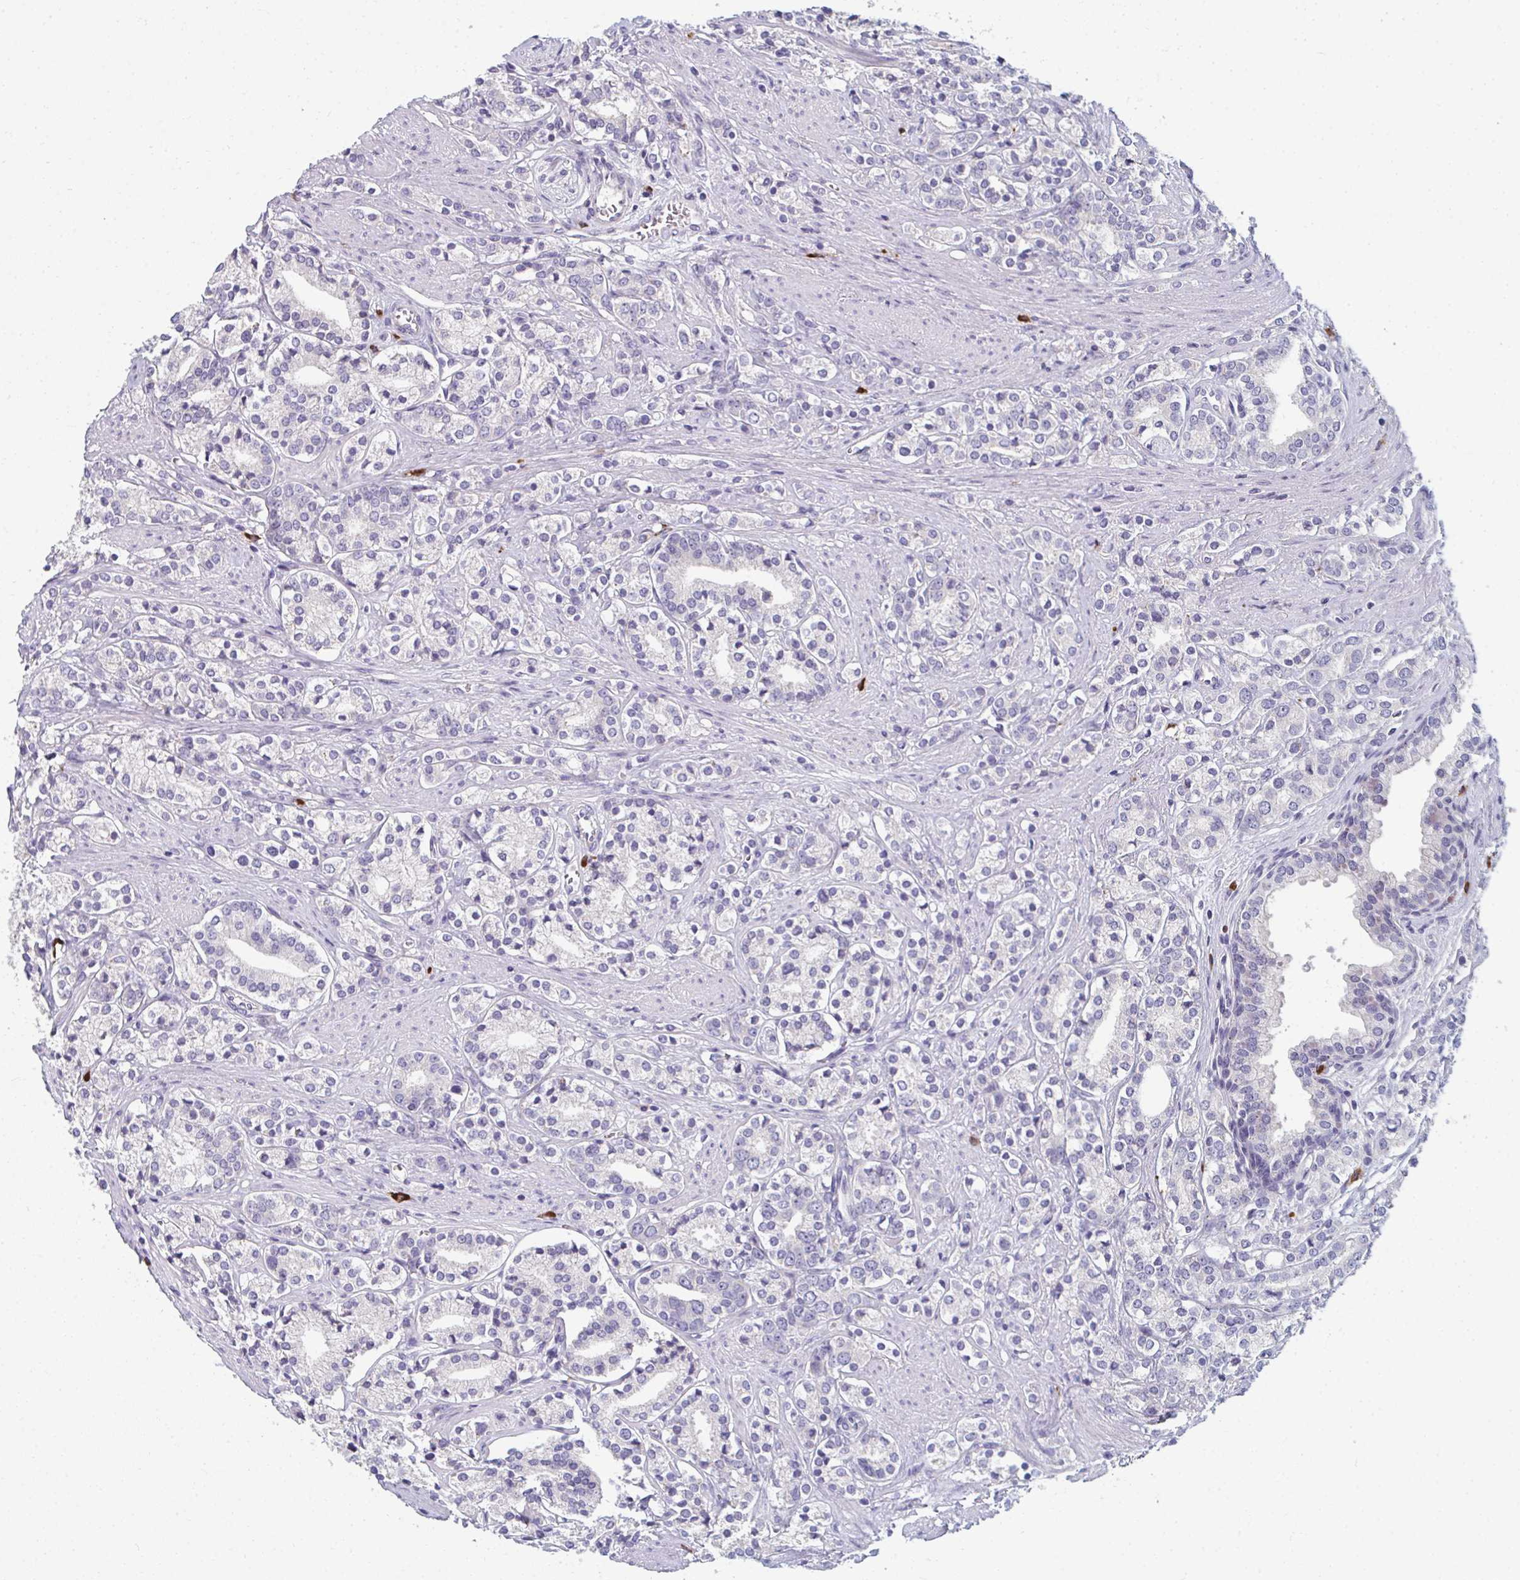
{"staining": {"intensity": "negative", "quantity": "none", "location": "none"}, "tissue": "prostate cancer", "cell_type": "Tumor cells", "image_type": "cancer", "snomed": [{"axis": "morphology", "description": "Adenocarcinoma, High grade"}, {"axis": "topography", "description": "Prostate"}], "caption": "Immunohistochemical staining of human prostate cancer demonstrates no significant staining in tumor cells.", "gene": "EIF1AD", "patient": {"sex": "male", "age": 58}}